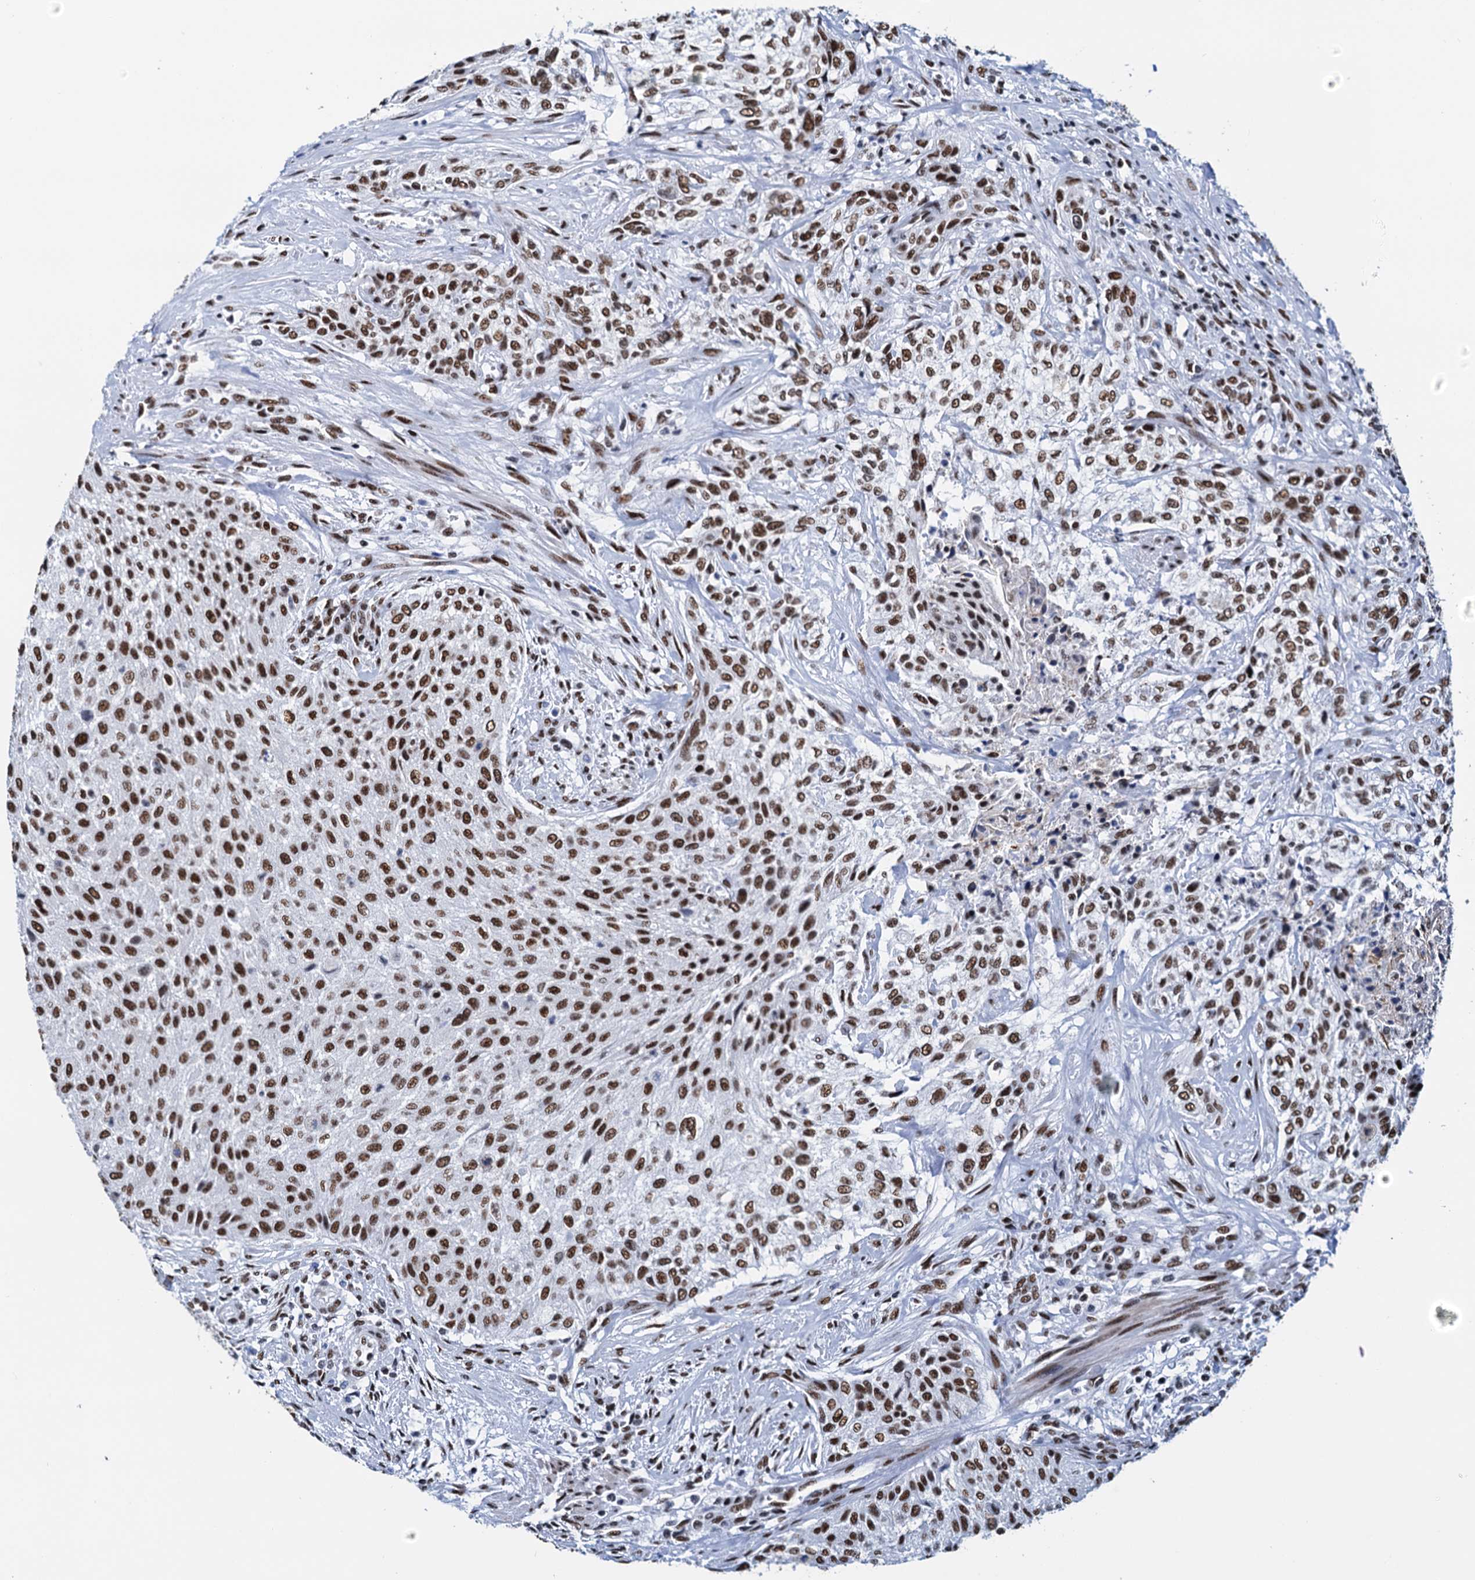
{"staining": {"intensity": "strong", "quantity": ">75%", "location": "nuclear"}, "tissue": "urothelial cancer", "cell_type": "Tumor cells", "image_type": "cancer", "snomed": [{"axis": "morphology", "description": "Normal tissue, NOS"}, {"axis": "morphology", "description": "Urothelial carcinoma, NOS"}, {"axis": "topography", "description": "Urinary bladder"}, {"axis": "topography", "description": "Peripheral nerve tissue"}], "caption": "Human transitional cell carcinoma stained with a brown dye exhibits strong nuclear positive positivity in about >75% of tumor cells.", "gene": "SLTM", "patient": {"sex": "male", "age": 35}}